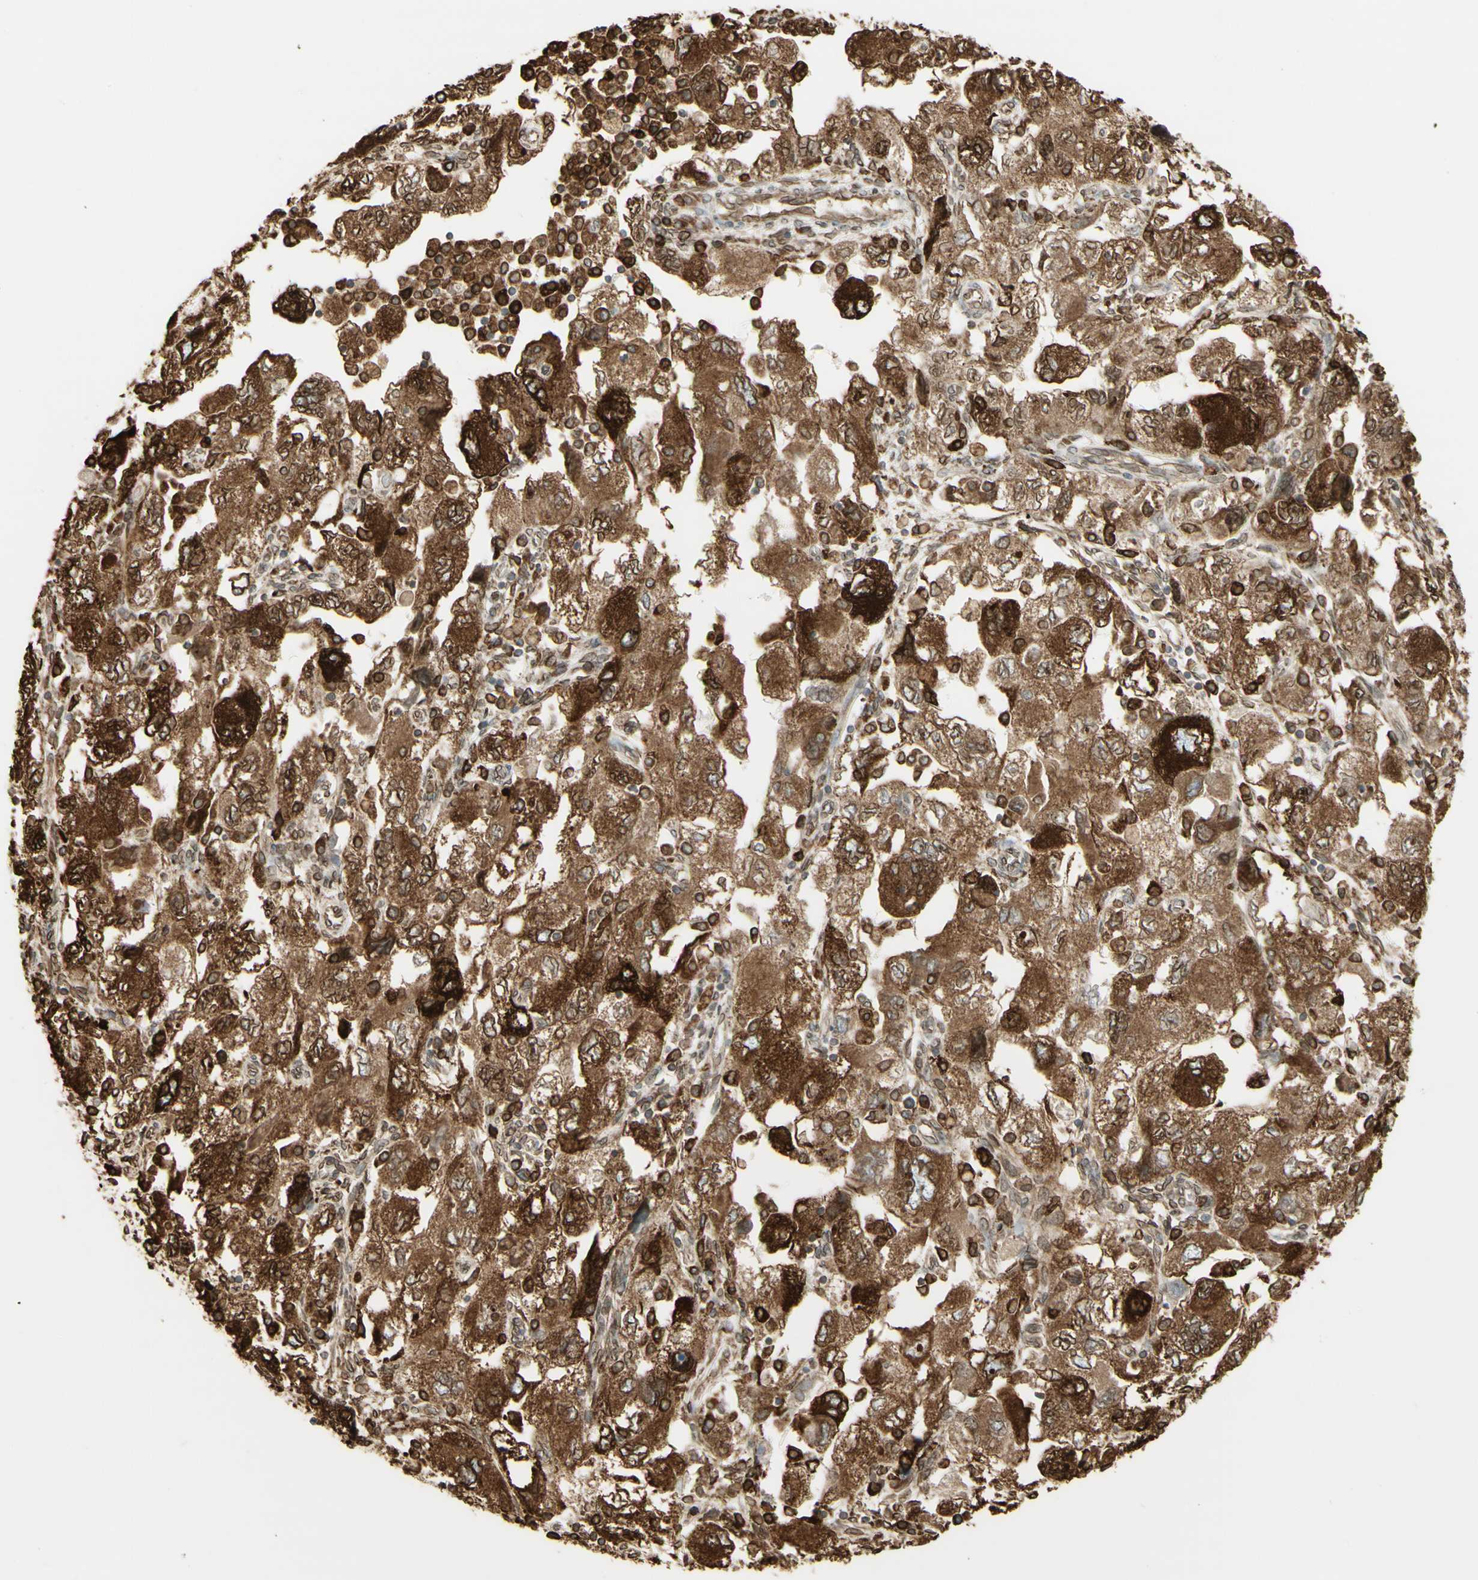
{"staining": {"intensity": "moderate", "quantity": ">75%", "location": "cytoplasmic/membranous"}, "tissue": "ovarian cancer", "cell_type": "Tumor cells", "image_type": "cancer", "snomed": [{"axis": "morphology", "description": "Carcinoma, NOS"}, {"axis": "morphology", "description": "Cystadenocarcinoma, serous, NOS"}, {"axis": "topography", "description": "Ovary"}], "caption": "A photomicrograph of ovarian cancer (carcinoma) stained for a protein shows moderate cytoplasmic/membranous brown staining in tumor cells.", "gene": "CANX", "patient": {"sex": "female", "age": 69}}